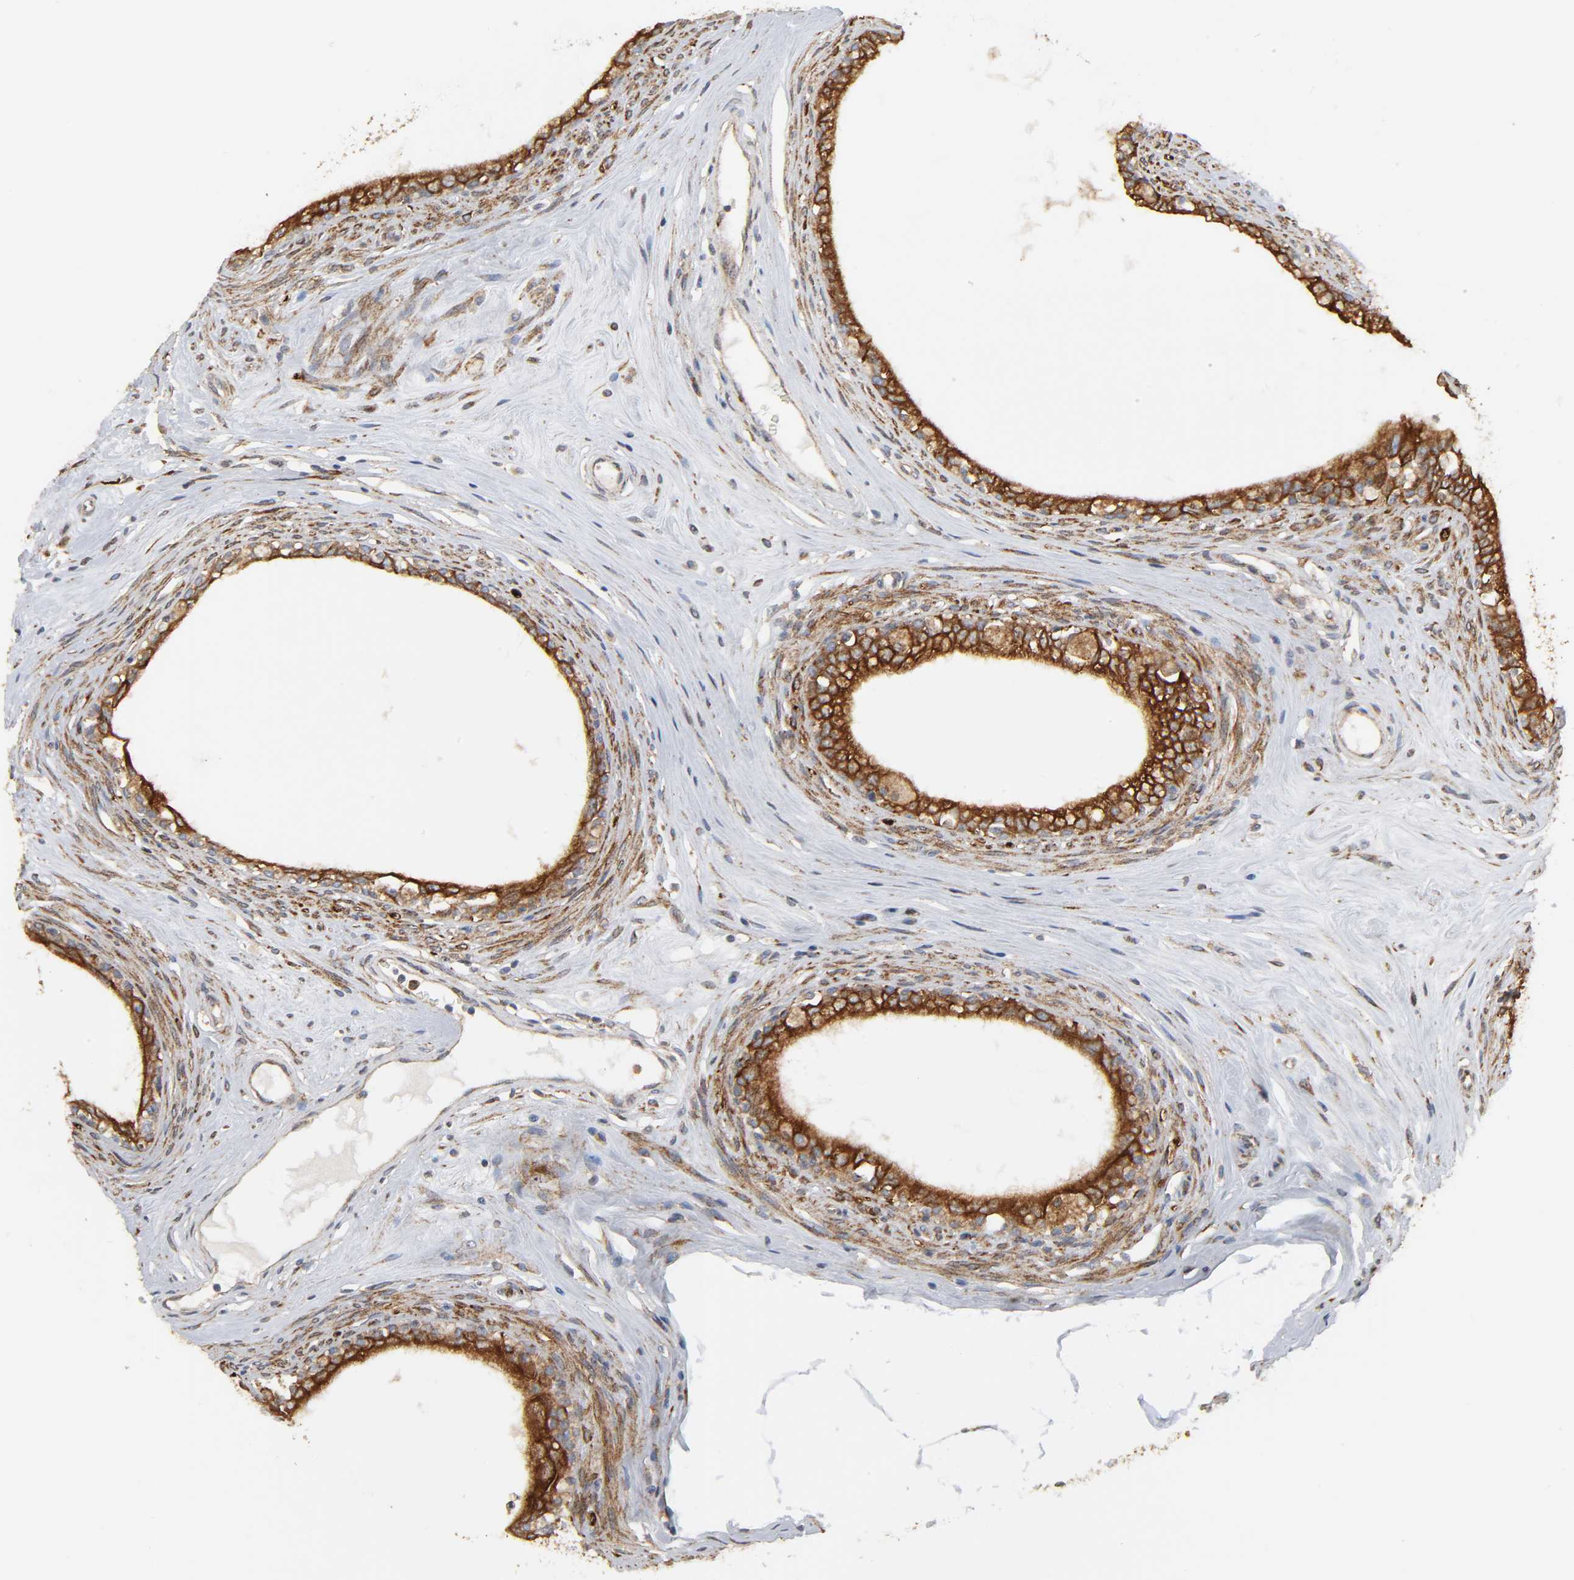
{"staining": {"intensity": "strong", "quantity": ">75%", "location": "cytoplasmic/membranous"}, "tissue": "epididymis", "cell_type": "Glandular cells", "image_type": "normal", "snomed": [{"axis": "morphology", "description": "Normal tissue, NOS"}, {"axis": "morphology", "description": "Inflammation, NOS"}, {"axis": "topography", "description": "Epididymis"}], "caption": "Epididymis stained with a brown dye reveals strong cytoplasmic/membranous positive staining in approximately >75% of glandular cells.", "gene": "POR", "patient": {"sex": "male", "age": 84}}